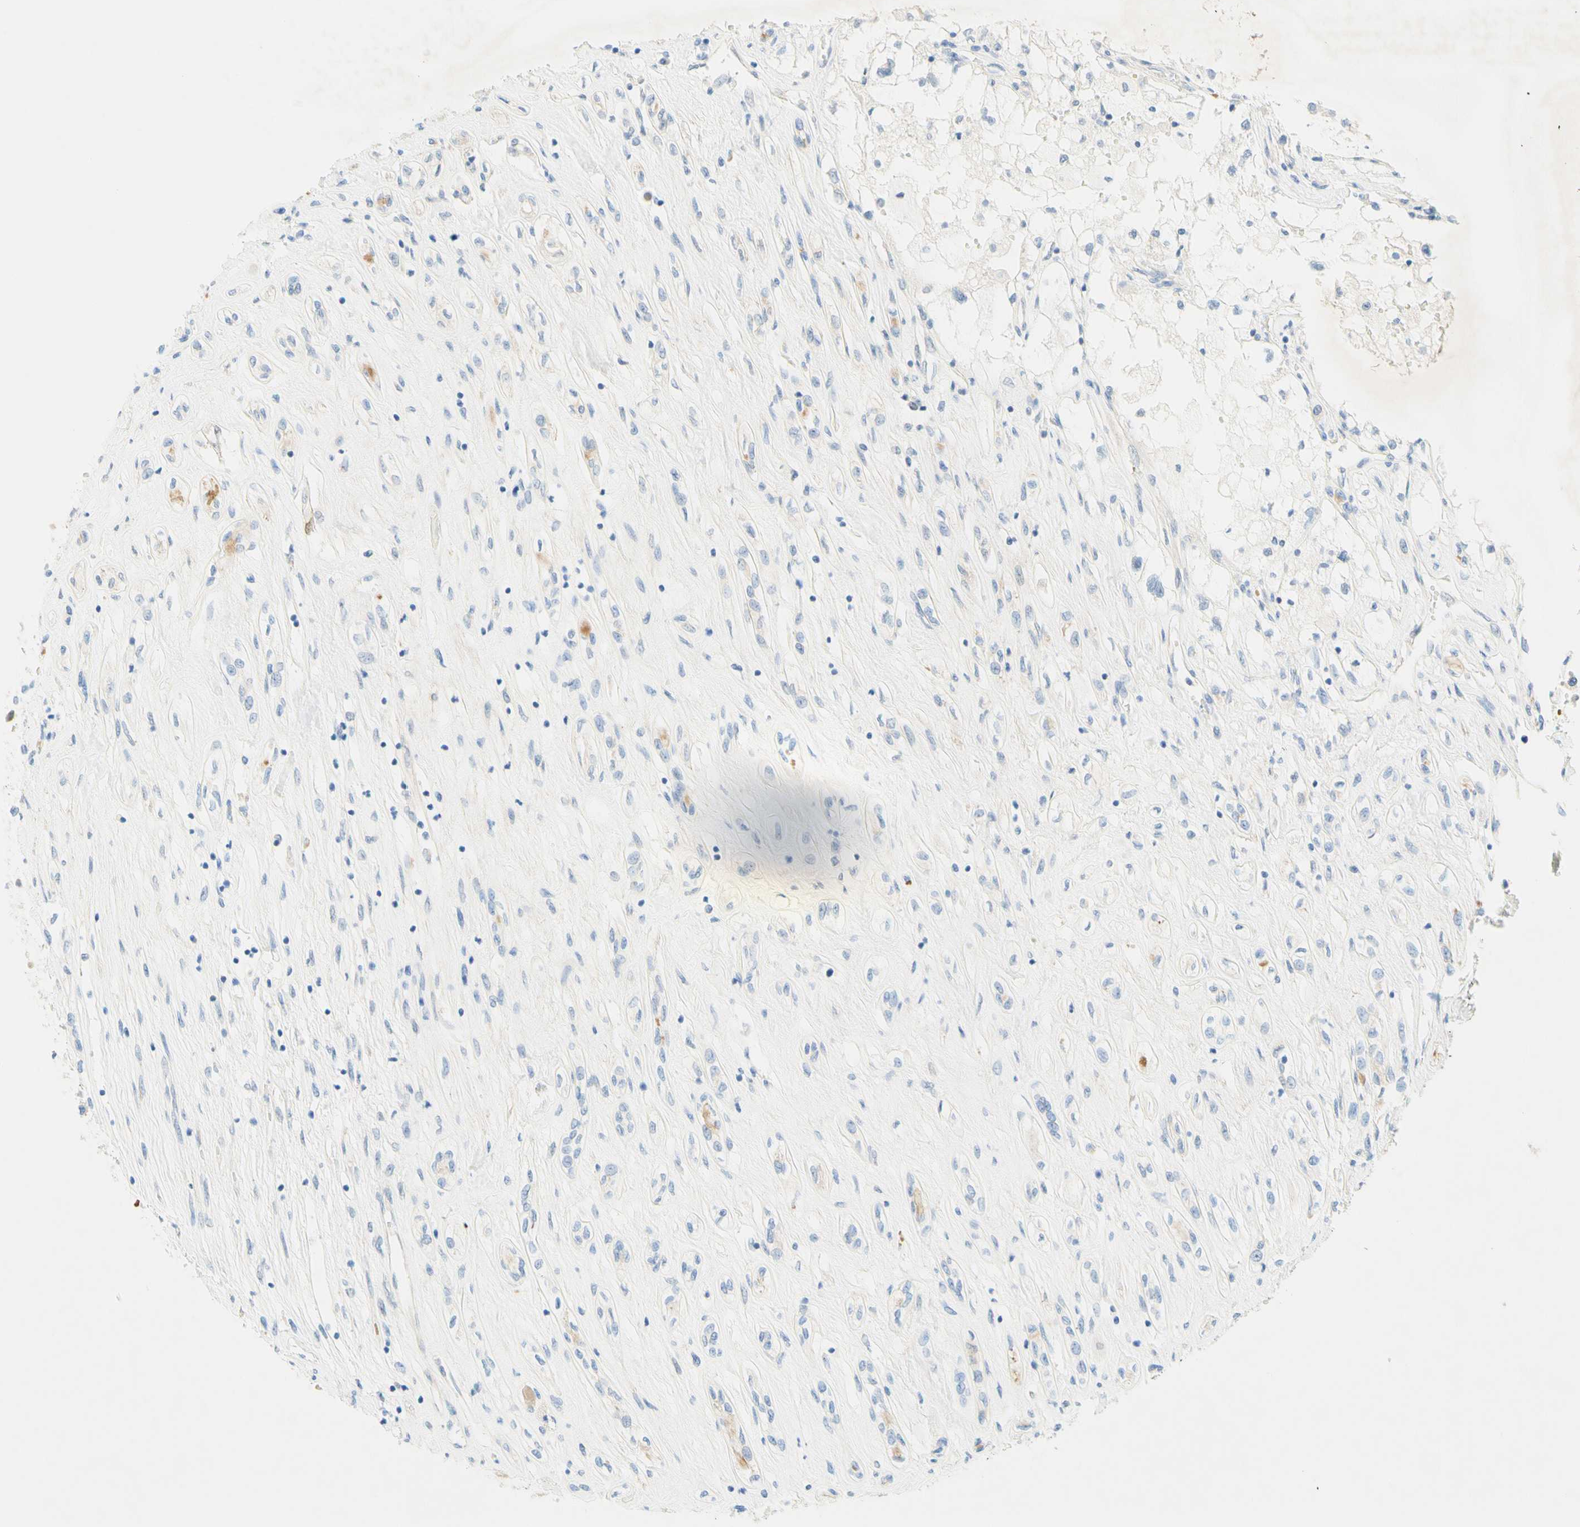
{"staining": {"intensity": "negative", "quantity": "none", "location": "none"}, "tissue": "renal cancer", "cell_type": "Tumor cells", "image_type": "cancer", "snomed": [{"axis": "morphology", "description": "Adenocarcinoma, NOS"}, {"axis": "topography", "description": "Kidney"}], "caption": "High magnification brightfield microscopy of adenocarcinoma (renal) stained with DAB (3,3'-diaminobenzidine) (brown) and counterstained with hematoxylin (blue): tumor cells show no significant positivity. (Stains: DAB (3,3'-diaminobenzidine) immunohistochemistry (IHC) with hematoxylin counter stain, Microscopy: brightfield microscopy at high magnification).", "gene": "ENTREP2", "patient": {"sex": "female", "age": 70}}